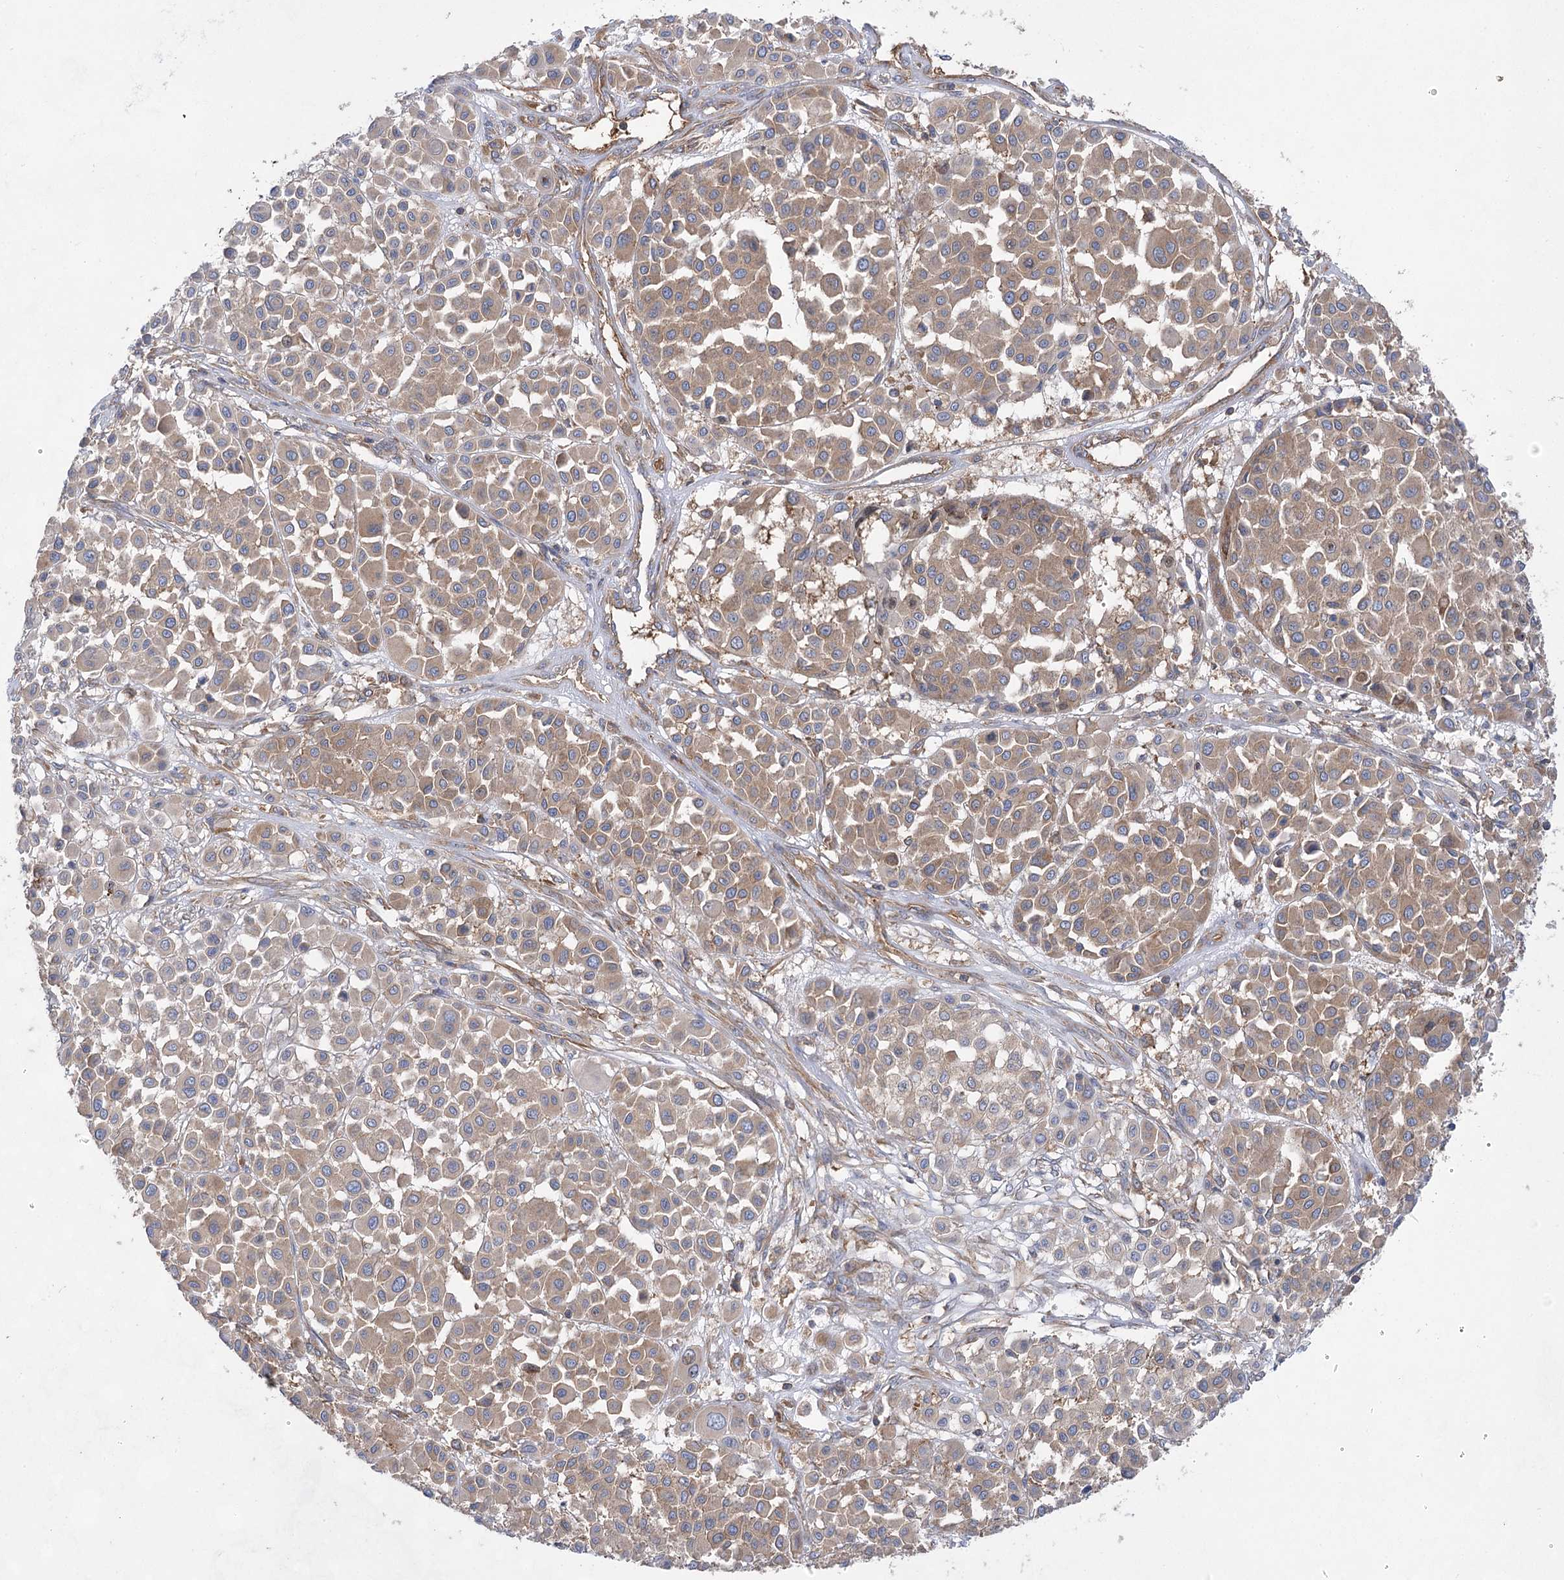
{"staining": {"intensity": "moderate", "quantity": ">75%", "location": "cytoplasmic/membranous"}, "tissue": "melanoma", "cell_type": "Tumor cells", "image_type": "cancer", "snomed": [{"axis": "morphology", "description": "Malignant melanoma, Metastatic site"}, {"axis": "topography", "description": "Soft tissue"}], "caption": "Melanoma tissue reveals moderate cytoplasmic/membranous expression in about >75% of tumor cells (Stains: DAB in brown, nuclei in blue, Microscopy: brightfield microscopy at high magnification).", "gene": "EIF3A", "patient": {"sex": "male", "age": 41}}